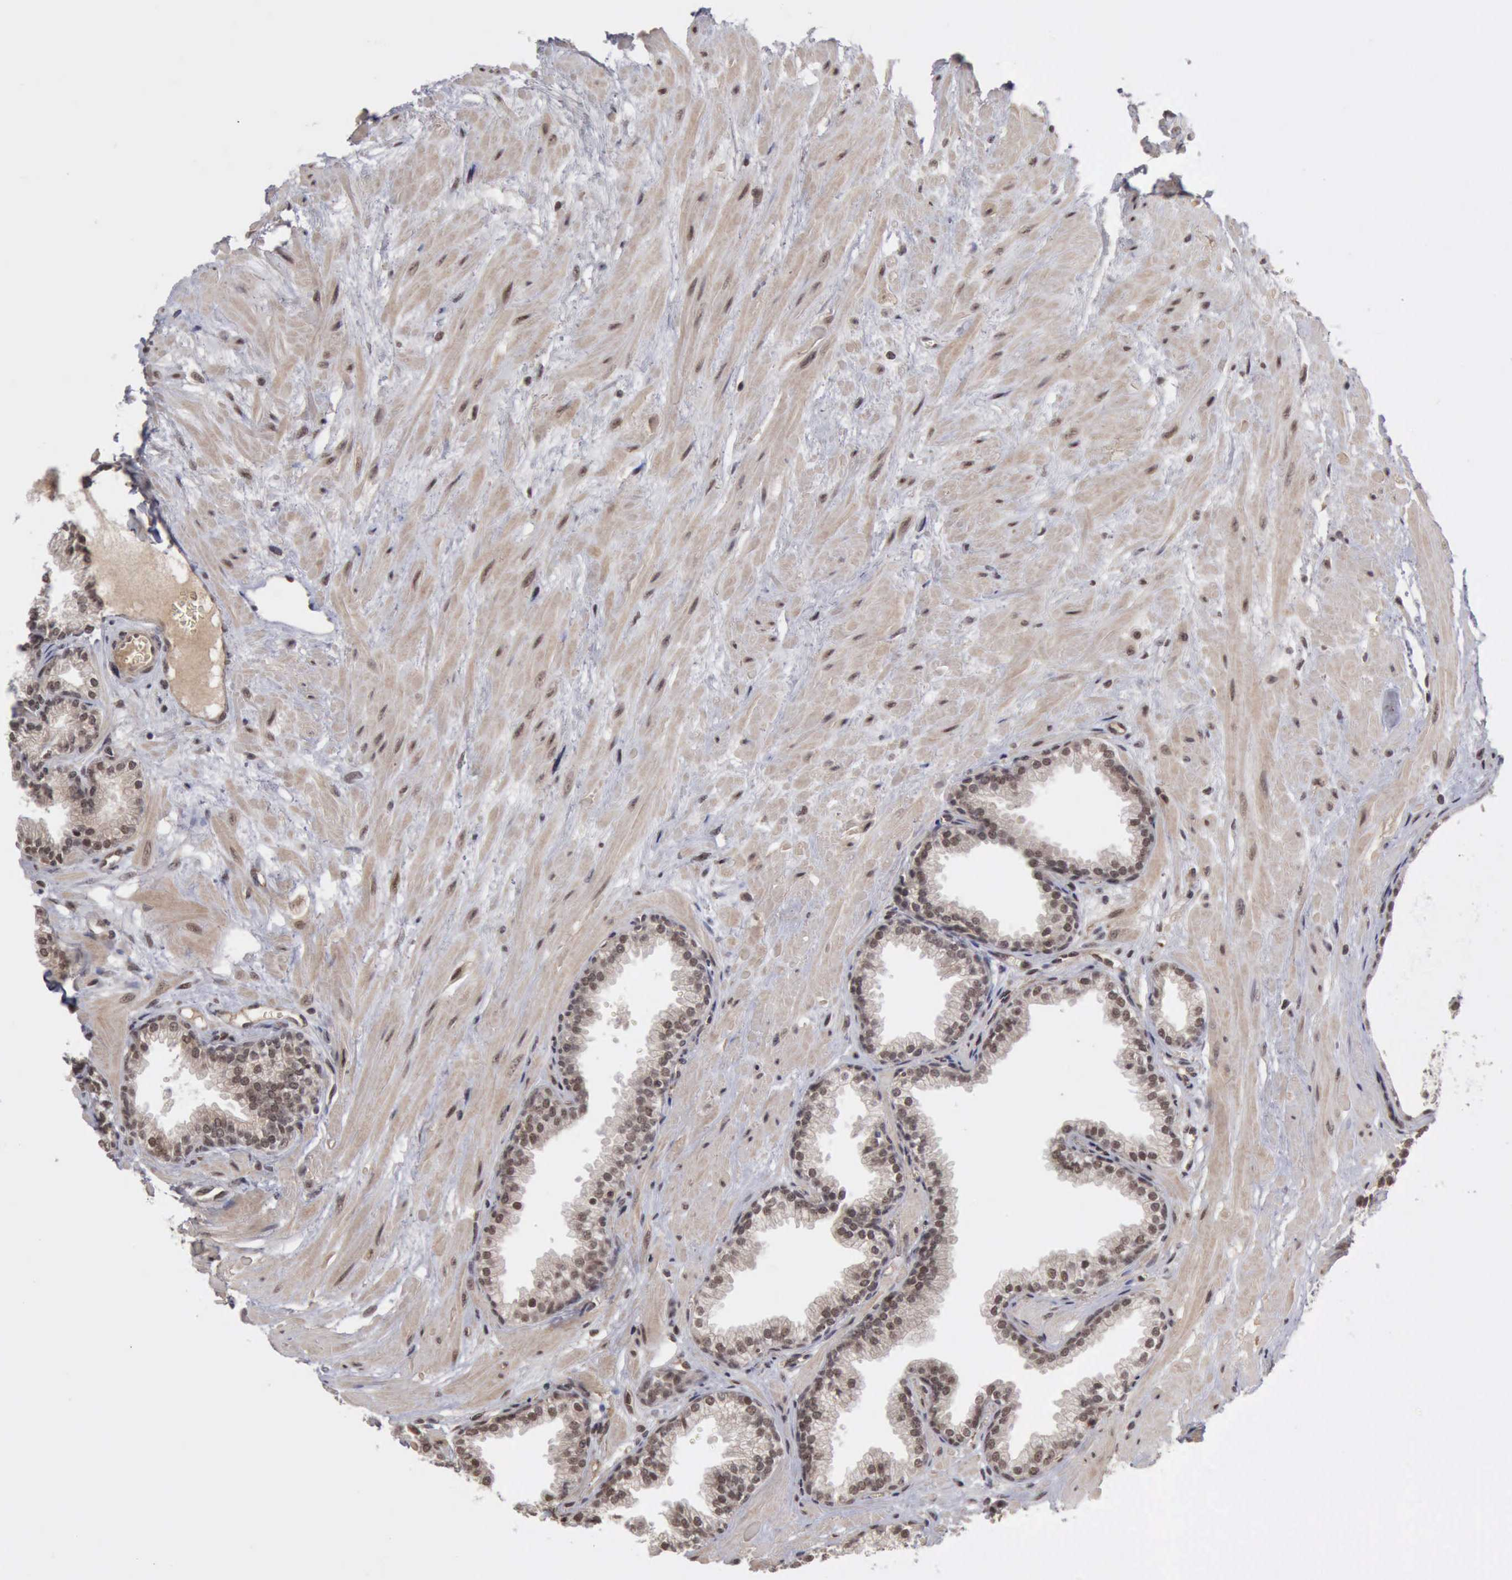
{"staining": {"intensity": "weak", "quantity": ">75%", "location": "cytoplasmic/membranous,nuclear"}, "tissue": "prostate", "cell_type": "Glandular cells", "image_type": "normal", "snomed": [{"axis": "morphology", "description": "Normal tissue, NOS"}, {"axis": "topography", "description": "Prostate"}], "caption": "Glandular cells reveal weak cytoplasmic/membranous,nuclear positivity in approximately >75% of cells in normal prostate. The staining is performed using DAB (3,3'-diaminobenzidine) brown chromogen to label protein expression. The nuclei are counter-stained blue using hematoxylin.", "gene": "CDKN2A", "patient": {"sex": "male", "age": 64}}